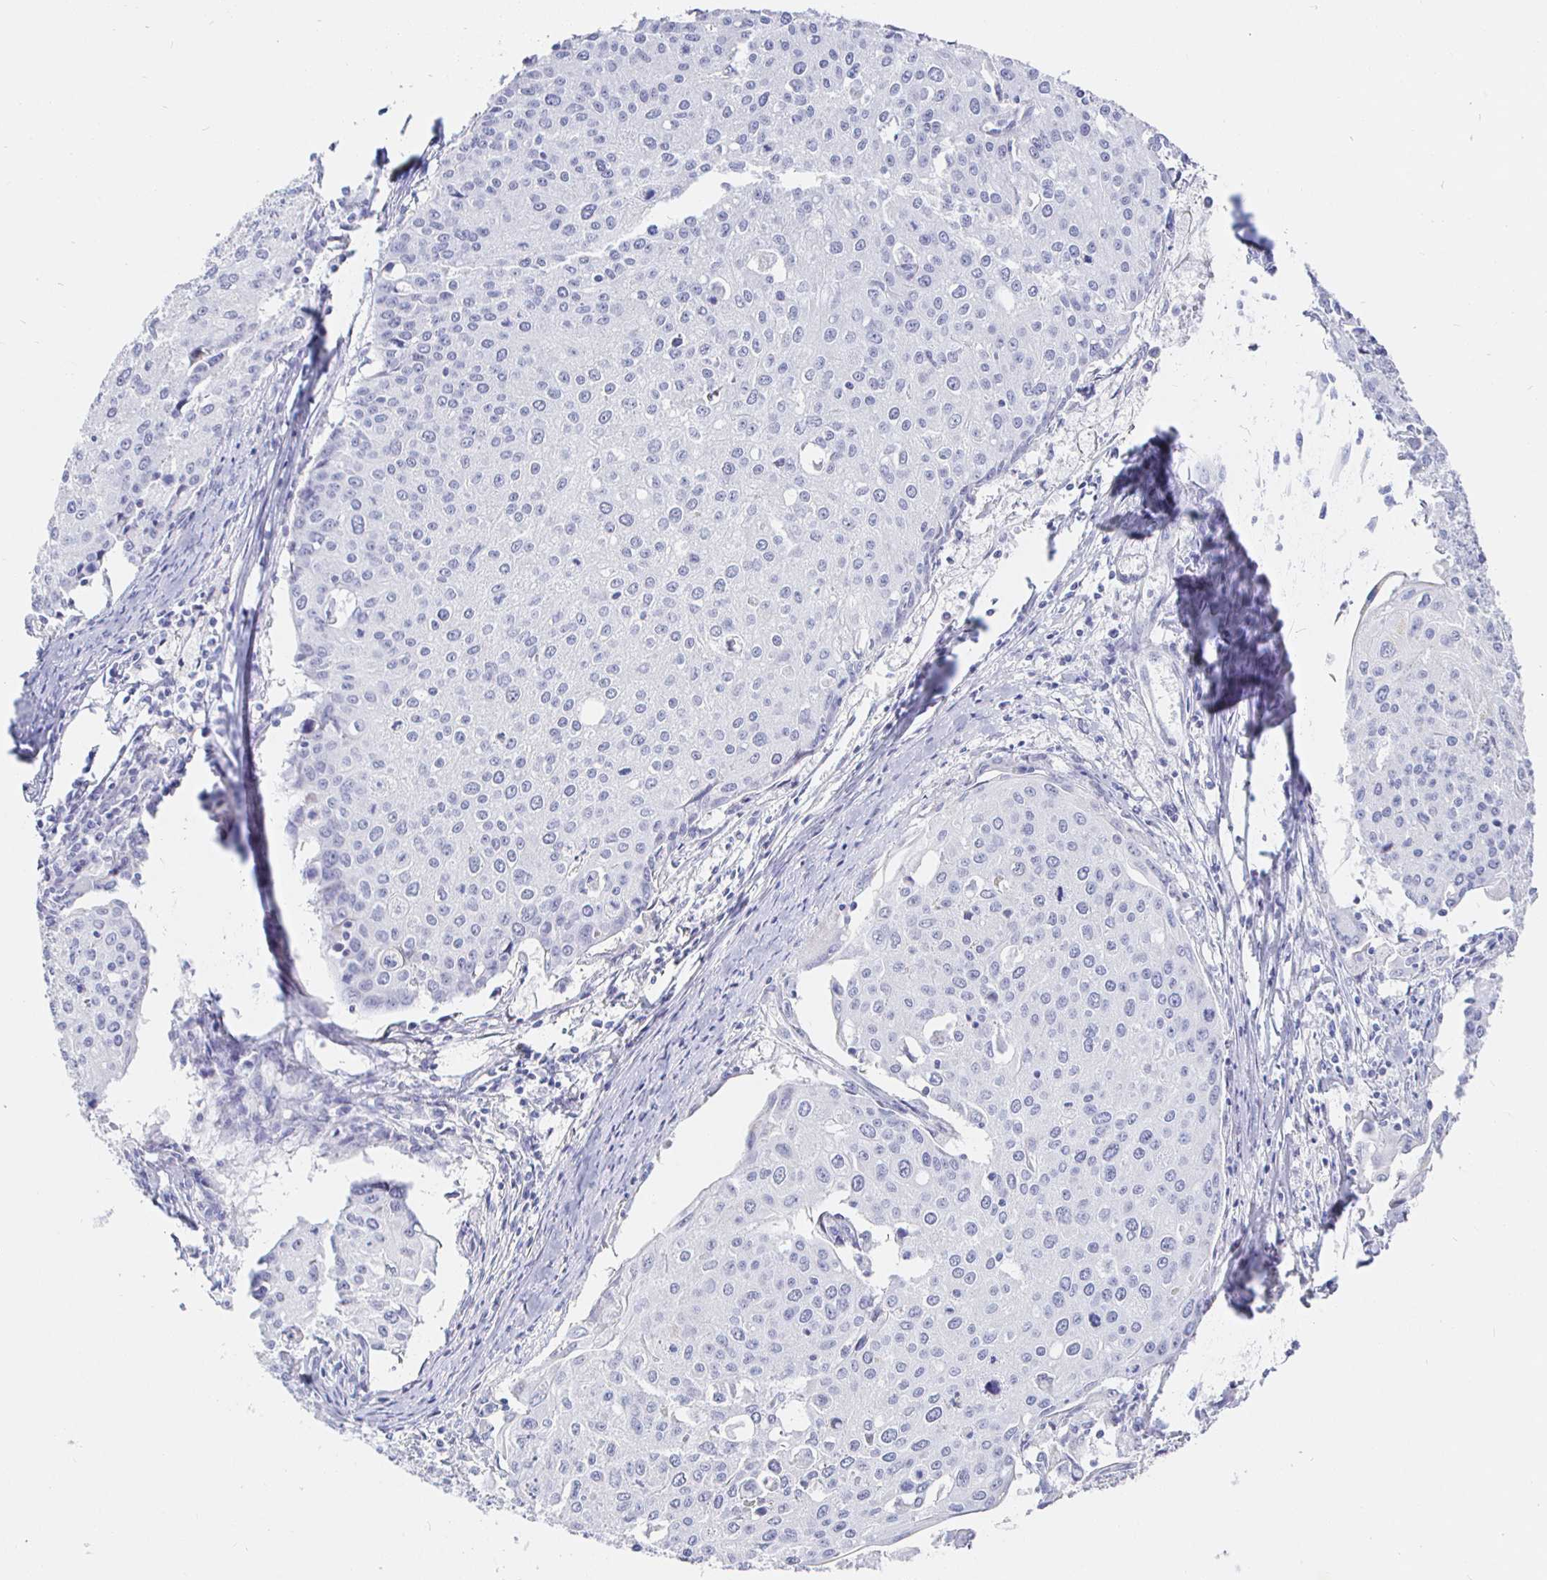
{"staining": {"intensity": "negative", "quantity": "none", "location": "none"}, "tissue": "cervical cancer", "cell_type": "Tumor cells", "image_type": "cancer", "snomed": [{"axis": "morphology", "description": "Squamous cell carcinoma, NOS"}, {"axis": "topography", "description": "Cervix"}], "caption": "DAB (3,3'-diaminobenzidine) immunohistochemical staining of human cervical cancer exhibits no significant staining in tumor cells. Brightfield microscopy of immunohistochemistry stained with DAB (brown) and hematoxylin (blue), captured at high magnification.", "gene": "CR2", "patient": {"sex": "female", "age": 38}}